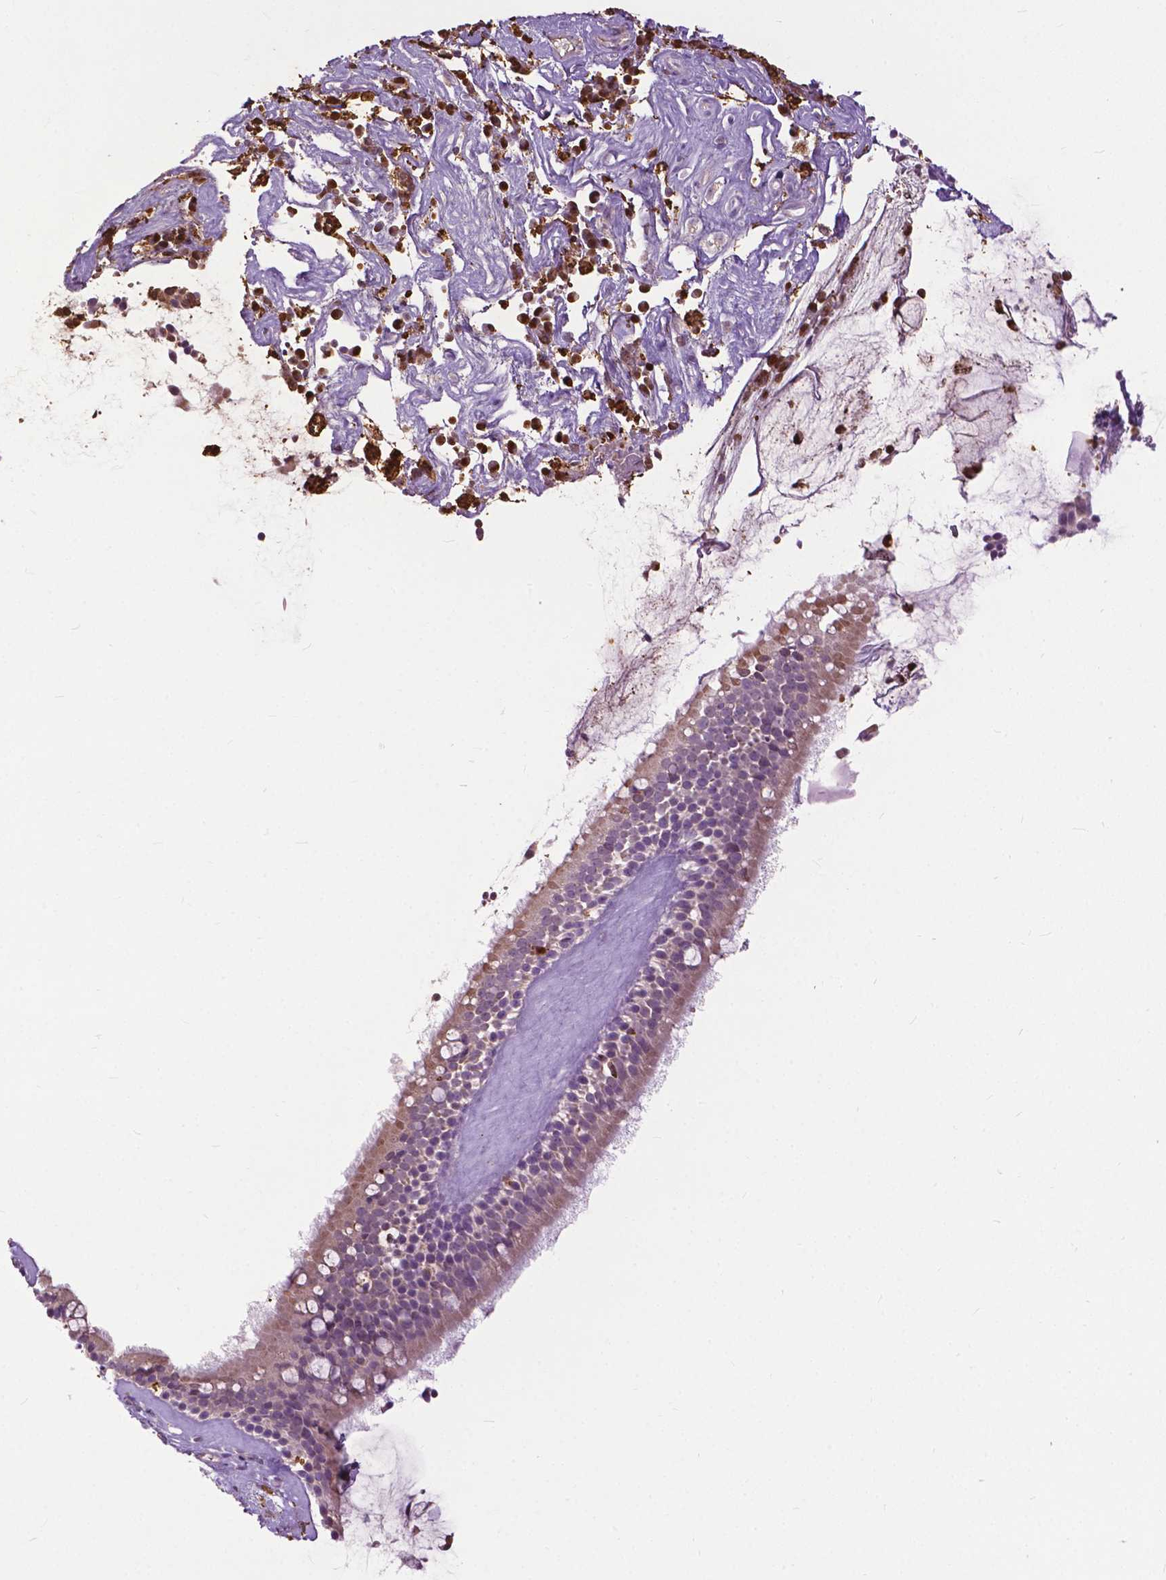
{"staining": {"intensity": "weak", "quantity": "25%-75%", "location": "cytoplasmic/membranous"}, "tissue": "nasopharynx", "cell_type": "Respiratory epithelial cells", "image_type": "normal", "snomed": [{"axis": "morphology", "description": "Normal tissue, NOS"}, {"axis": "topography", "description": "Nasopharynx"}], "caption": "Benign nasopharynx displays weak cytoplasmic/membranous staining in approximately 25%-75% of respiratory epithelial cells (DAB IHC, brown staining for protein, blue staining for nuclei)..", "gene": "TTC9B", "patient": {"sex": "male", "age": 68}}